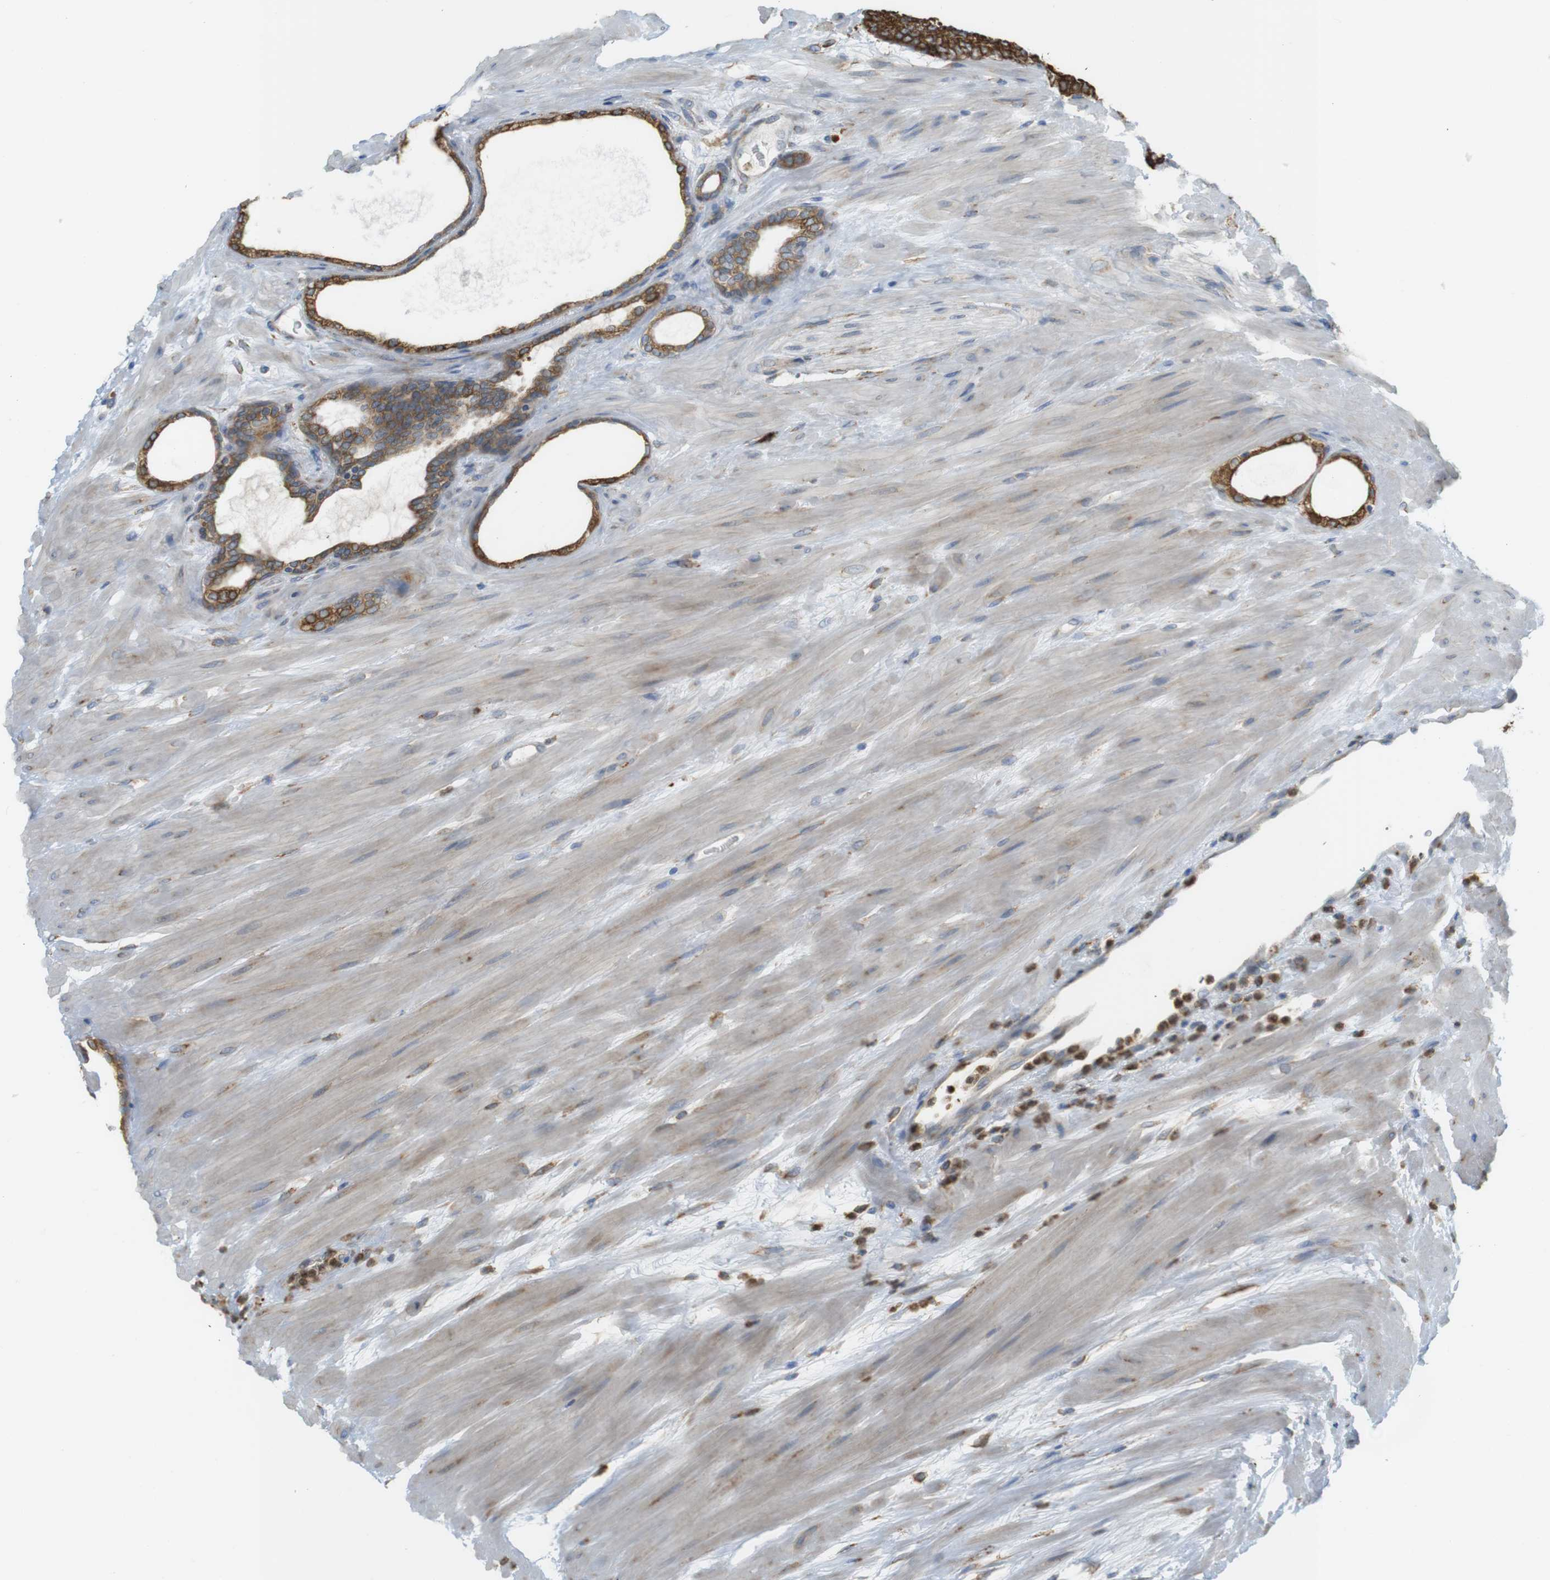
{"staining": {"intensity": "strong", "quantity": ">75%", "location": "cytoplasmic/membranous"}, "tissue": "prostate cancer", "cell_type": "Tumor cells", "image_type": "cancer", "snomed": [{"axis": "morphology", "description": "Adenocarcinoma, High grade"}, {"axis": "topography", "description": "Prostate"}], "caption": "The micrograph demonstrates staining of prostate cancer, revealing strong cytoplasmic/membranous protein positivity (brown color) within tumor cells.", "gene": "MBOAT2", "patient": {"sex": "male", "age": 61}}